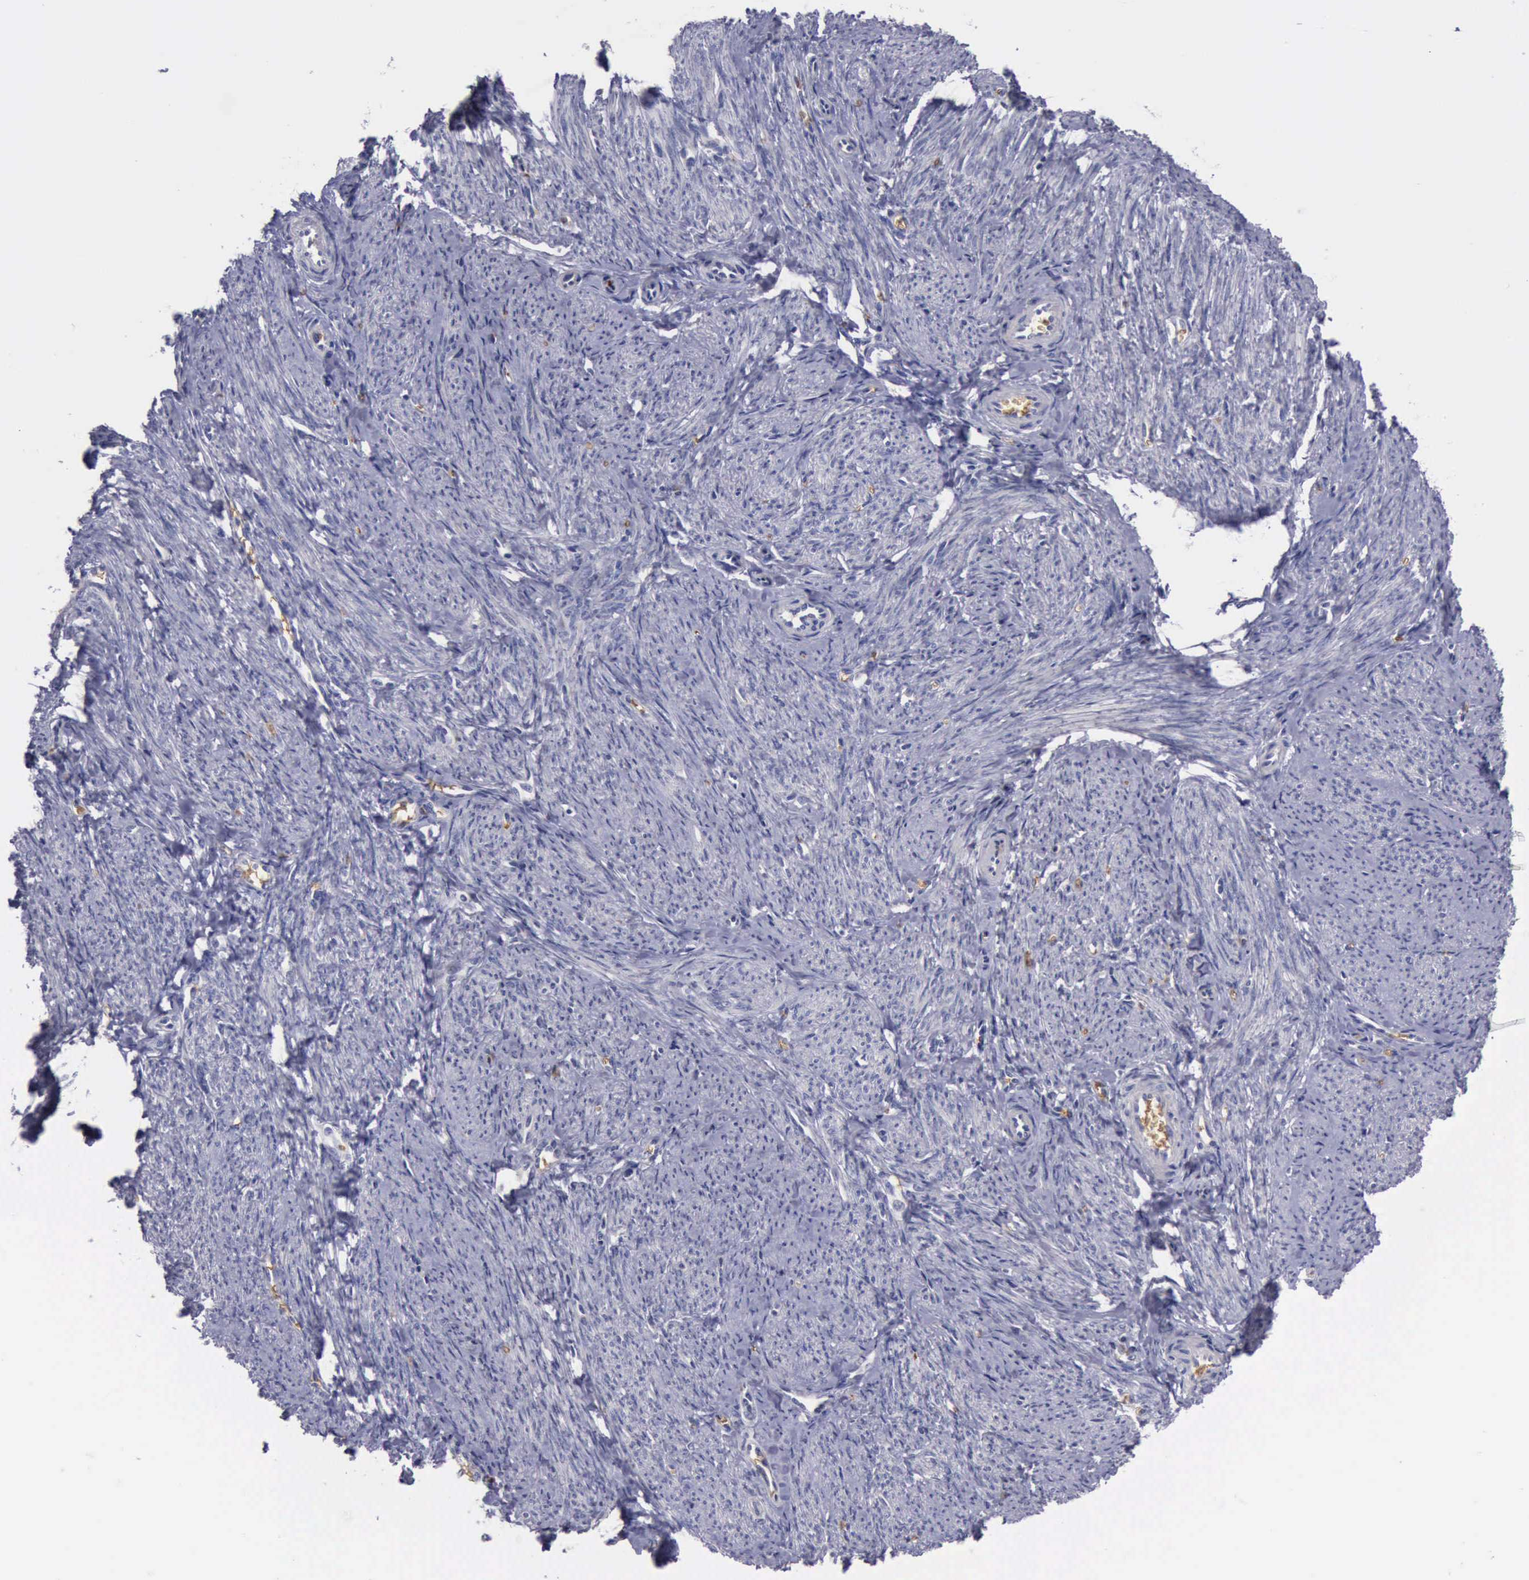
{"staining": {"intensity": "negative", "quantity": "none", "location": "none"}, "tissue": "smooth muscle", "cell_type": "Smooth muscle cells", "image_type": "normal", "snomed": [{"axis": "morphology", "description": "Normal tissue, NOS"}, {"axis": "topography", "description": "Smooth muscle"}, {"axis": "topography", "description": "Cervix"}], "caption": "DAB (3,3'-diaminobenzidine) immunohistochemical staining of normal smooth muscle demonstrates no significant staining in smooth muscle cells. (DAB immunohistochemistry, high magnification).", "gene": "CEP128", "patient": {"sex": "female", "age": 70}}